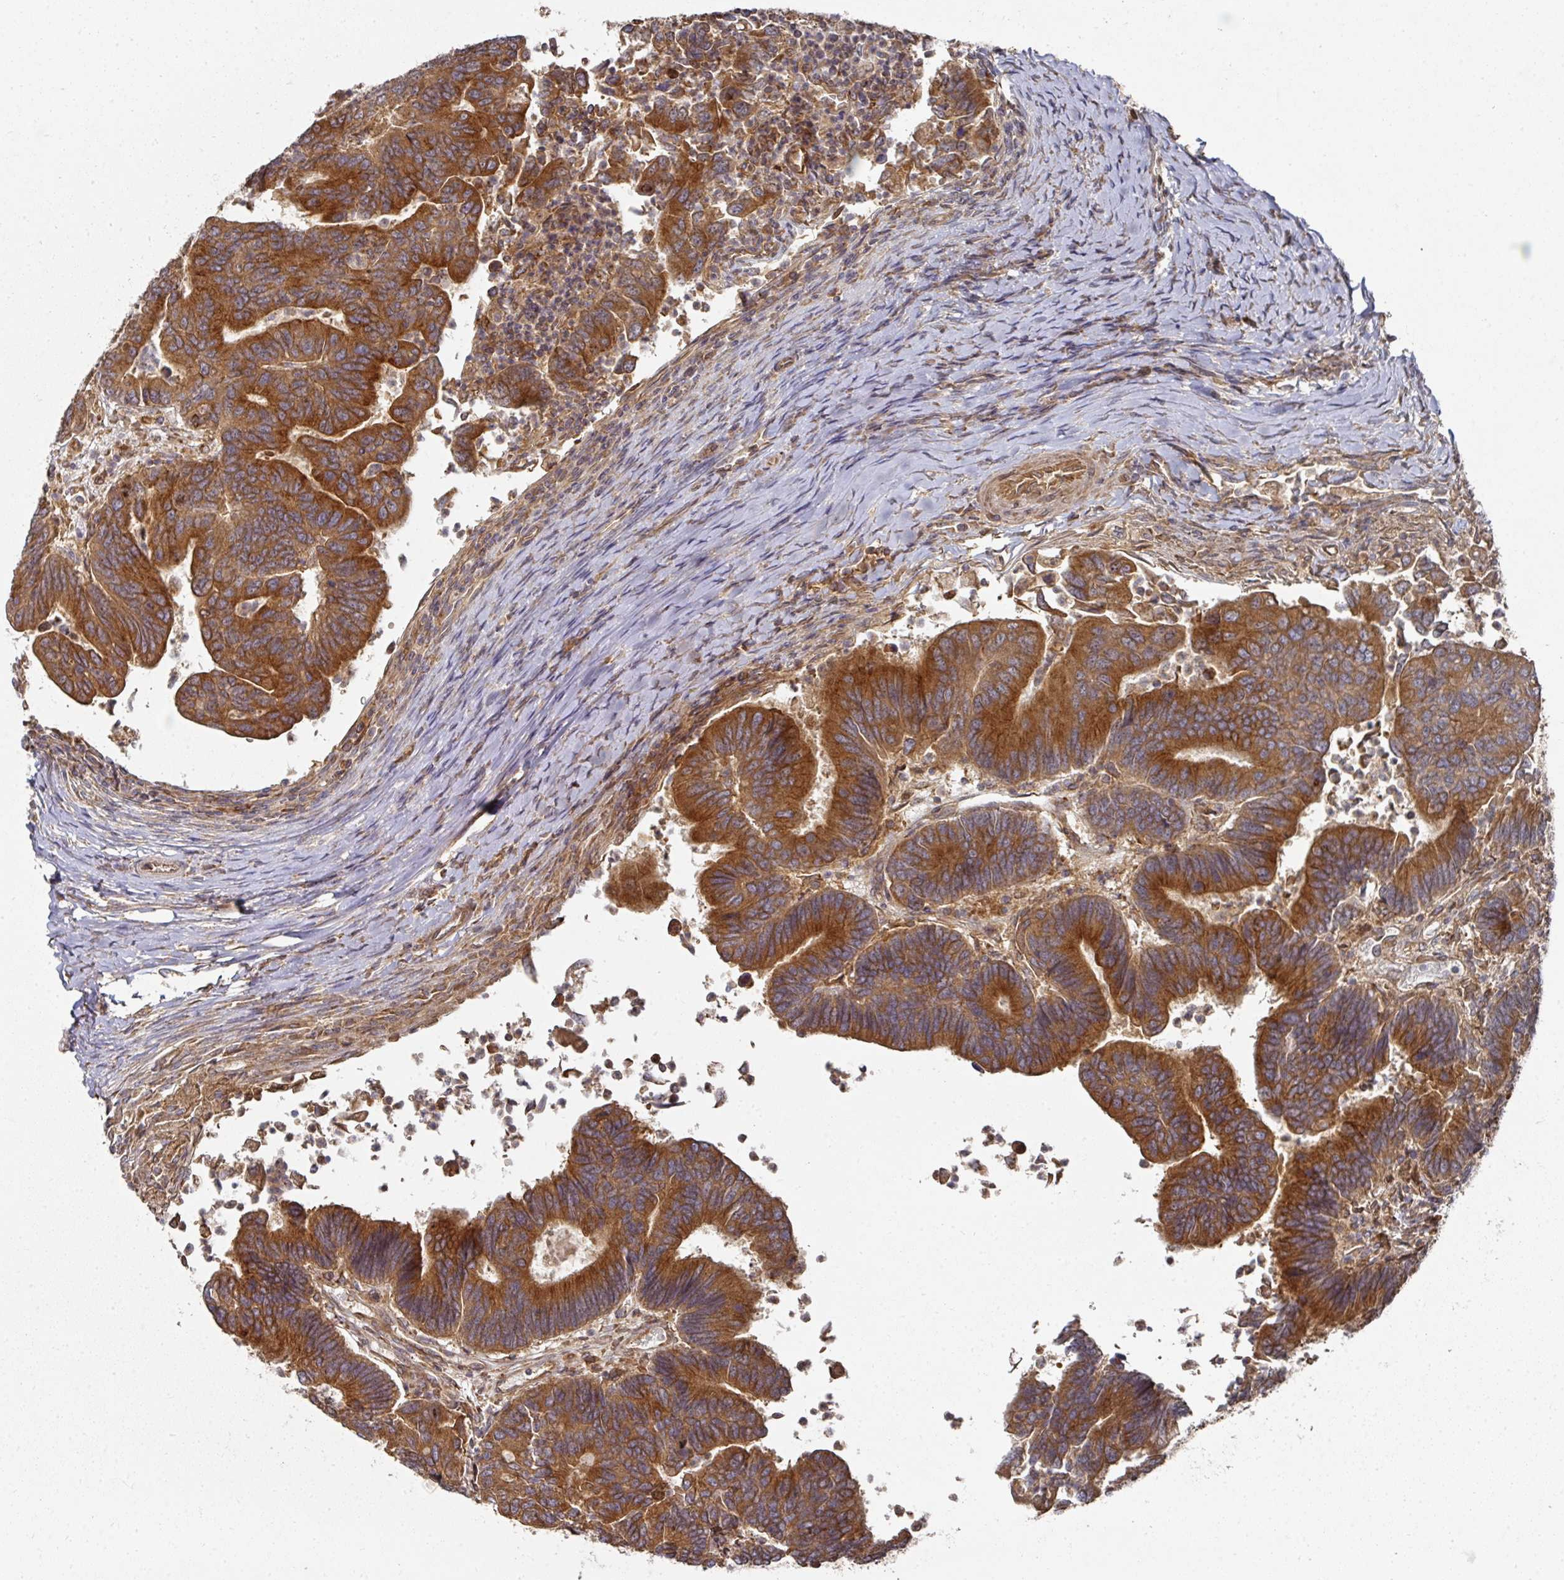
{"staining": {"intensity": "strong", "quantity": ">75%", "location": "cytoplasmic/membranous"}, "tissue": "colorectal cancer", "cell_type": "Tumor cells", "image_type": "cancer", "snomed": [{"axis": "morphology", "description": "Adenocarcinoma, NOS"}, {"axis": "topography", "description": "Colon"}], "caption": "Protein analysis of colorectal cancer (adenocarcinoma) tissue demonstrates strong cytoplasmic/membranous staining in approximately >75% of tumor cells.", "gene": "CEP95", "patient": {"sex": "female", "age": 67}}